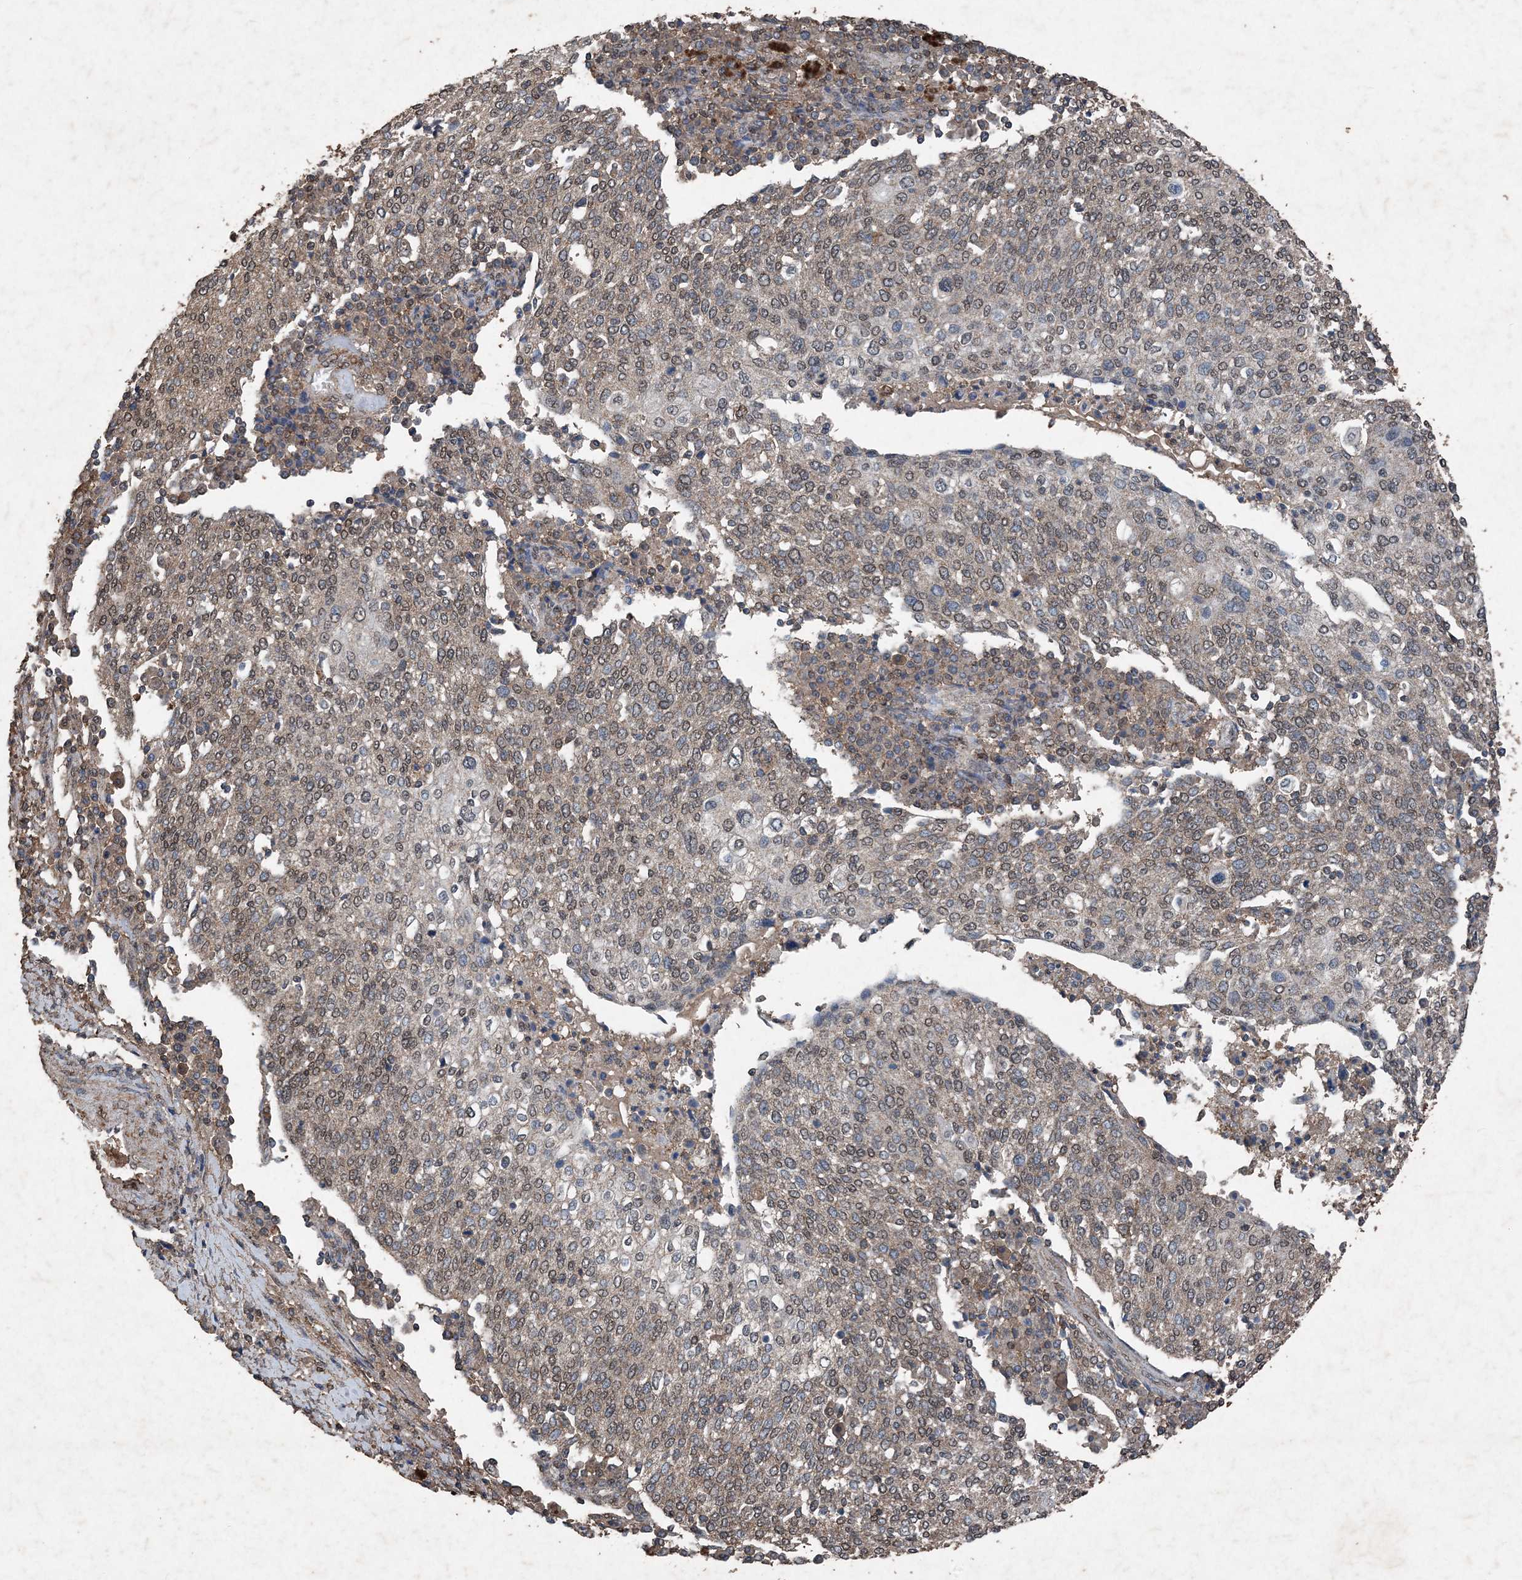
{"staining": {"intensity": "weak", "quantity": ">75%", "location": "cytoplasmic/membranous"}, "tissue": "cervical cancer", "cell_type": "Tumor cells", "image_type": "cancer", "snomed": [{"axis": "morphology", "description": "Squamous cell carcinoma, NOS"}, {"axis": "topography", "description": "Cervix"}], "caption": "Cervical cancer tissue exhibits weak cytoplasmic/membranous expression in approximately >75% of tumor cells (brown staining indicates protein expression, while blue staining denotes nuclei).", "gene": "FCN3", "patient": {"sex": "female", "age": 40}}